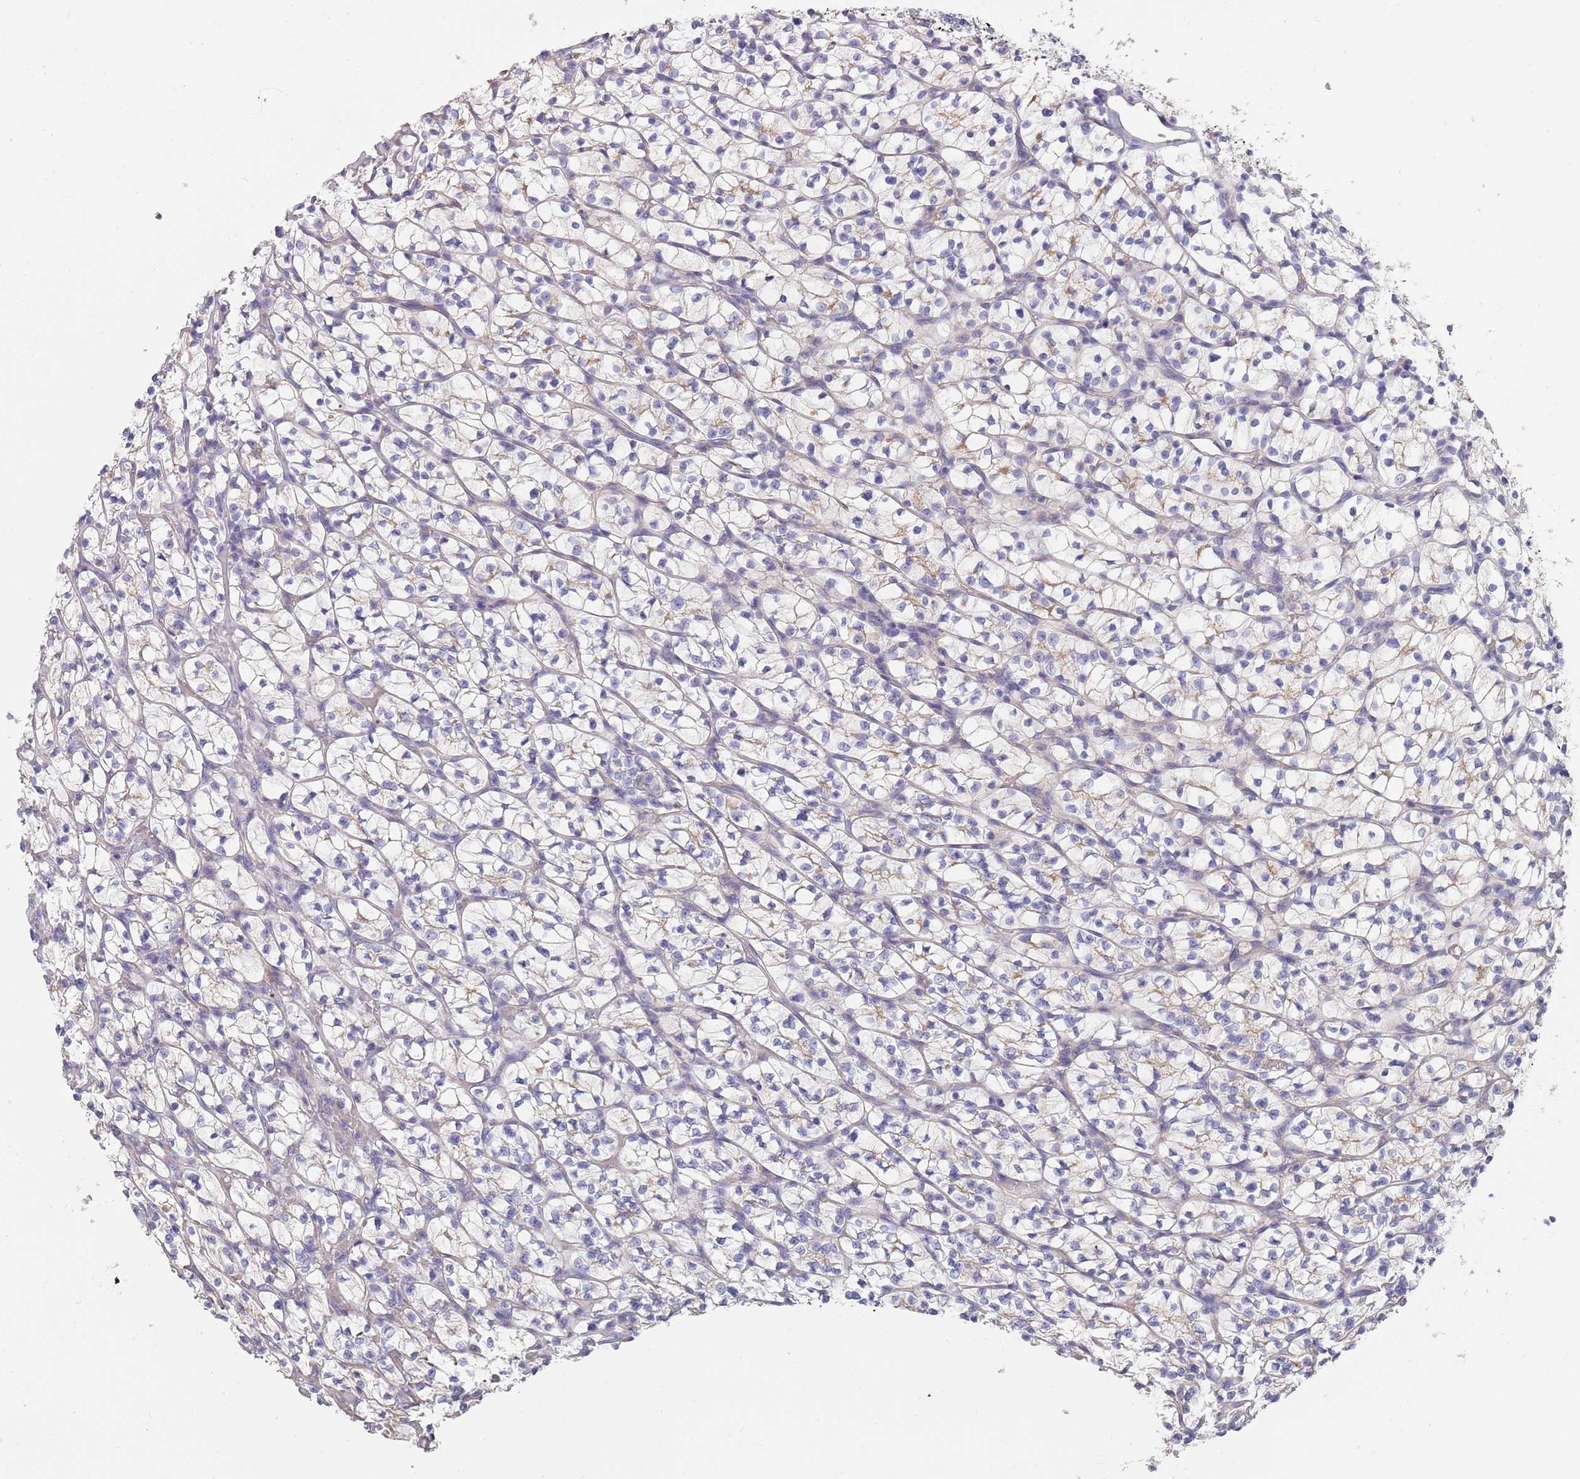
{"staining": {"intensity": "negative", "quantity": "none", "location": "none"}, "tissue": "renal cancer", "cell_type": "Tumor cells", "image_type": "cancer", "snomed": [{"axis": "morphology", "description": "Adenocarcinoma, NOS"}, {"axis": "topography", "description": "Kidney"}], "caption": "A high-resolution photomicrograph shows immunohistochemistry staining of adenocarcinoma (renal), which exhibits no significant staining in tumor cells.", "gene": "MAN1C1", "patient": {"sex": "female", "age": 64}}